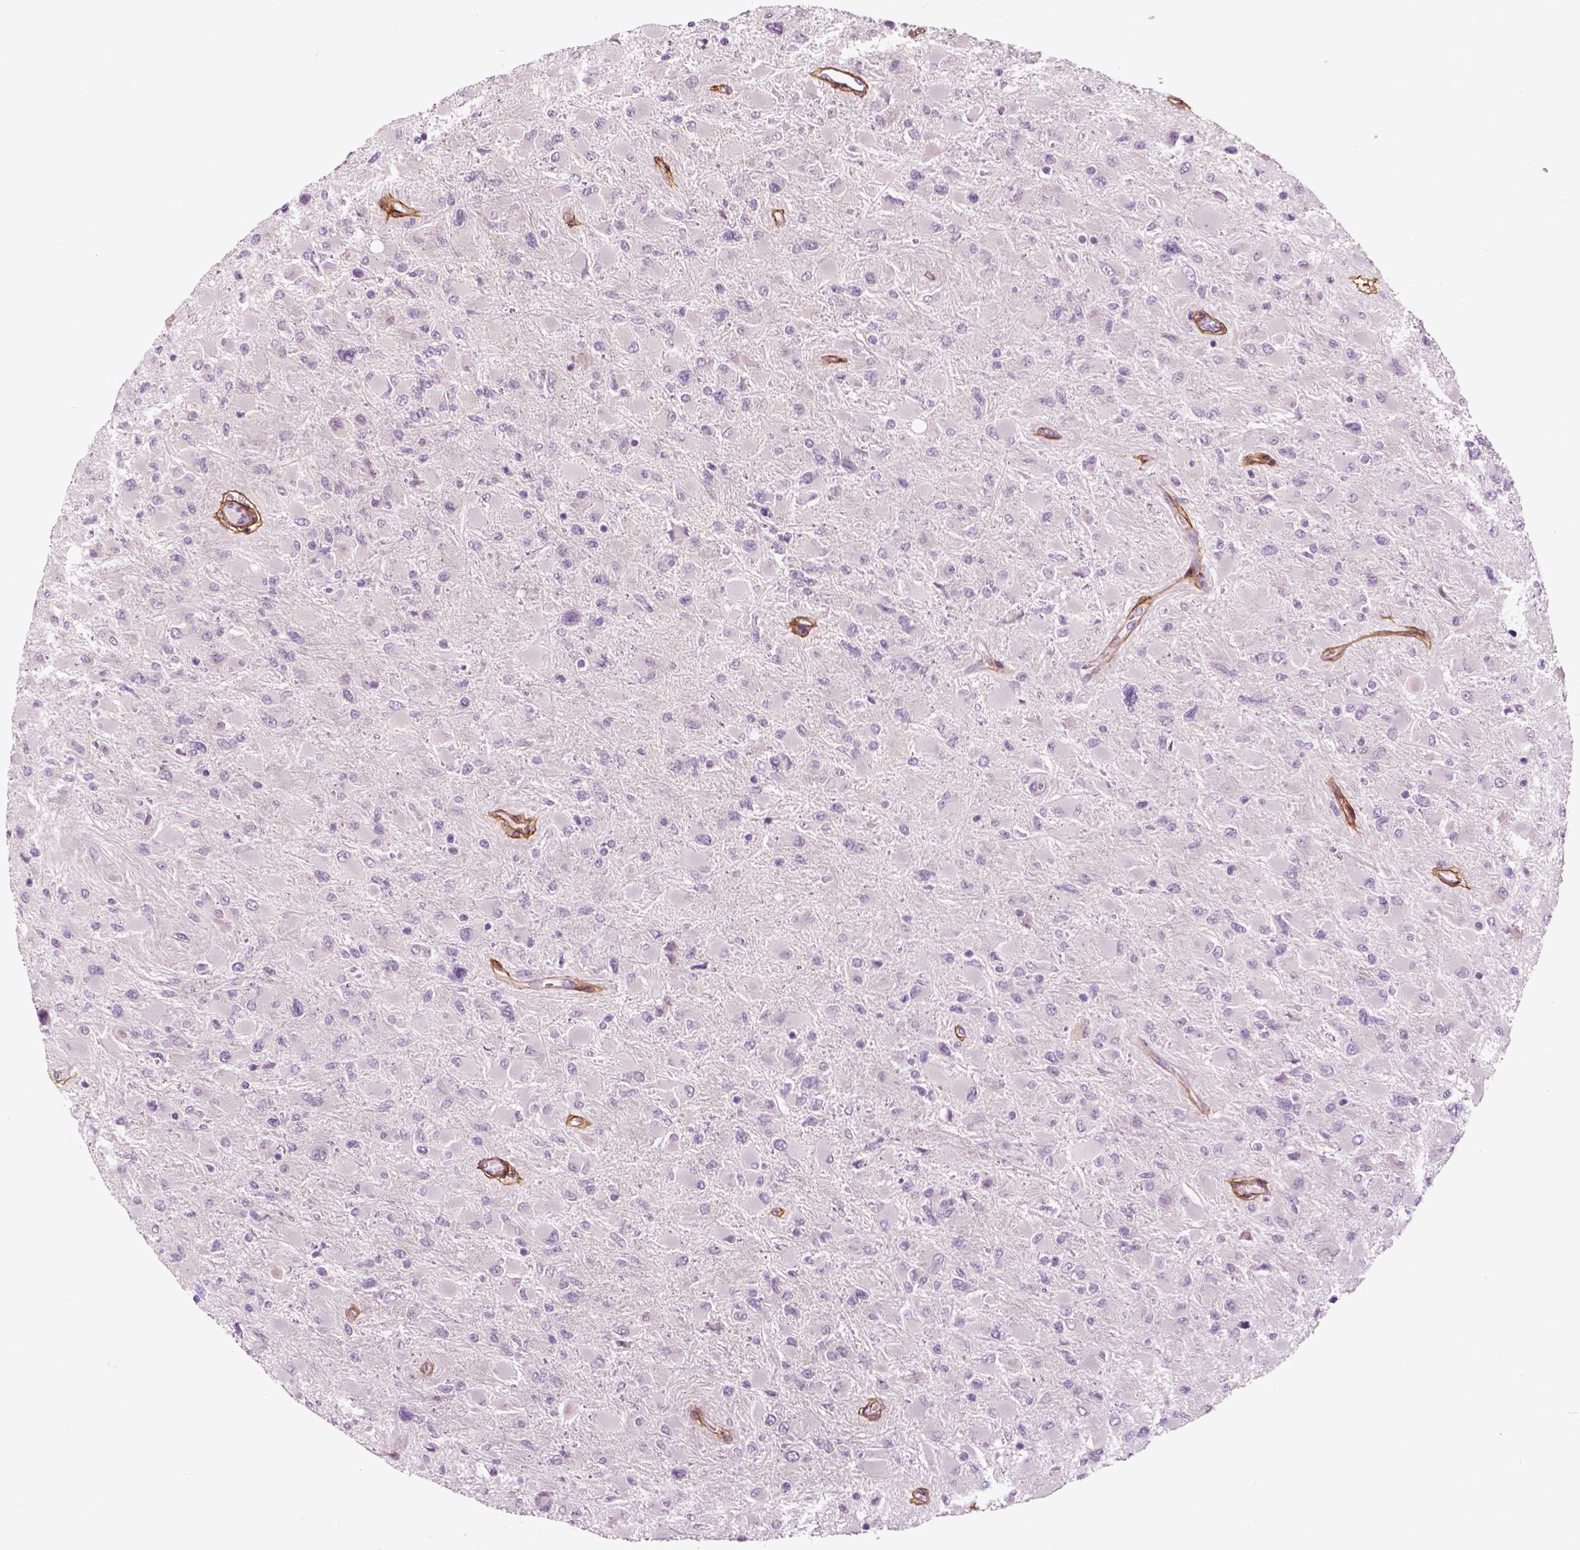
{"staining": {"intensity": "negative", "quantity": "none", "location": "none"}, "tissue": "glioma", "cell_type": "Tumor cells", "image_type": "cancer", "snomed": [{"axis": "morphology", "description": "Glioma, malignant, High grade"}, {"axis": "topography", "description": "Cerebral cortex"}], "caption": "Immunohistochemistry photomicrograph of neoplastic tissue: glioma stained with DAB (3,3'-diaminobenzidine) reveals no significant protein positivity in tumor cells.", "gene": "COL6A2", "patient": {"sex": "female", "age": 36}}